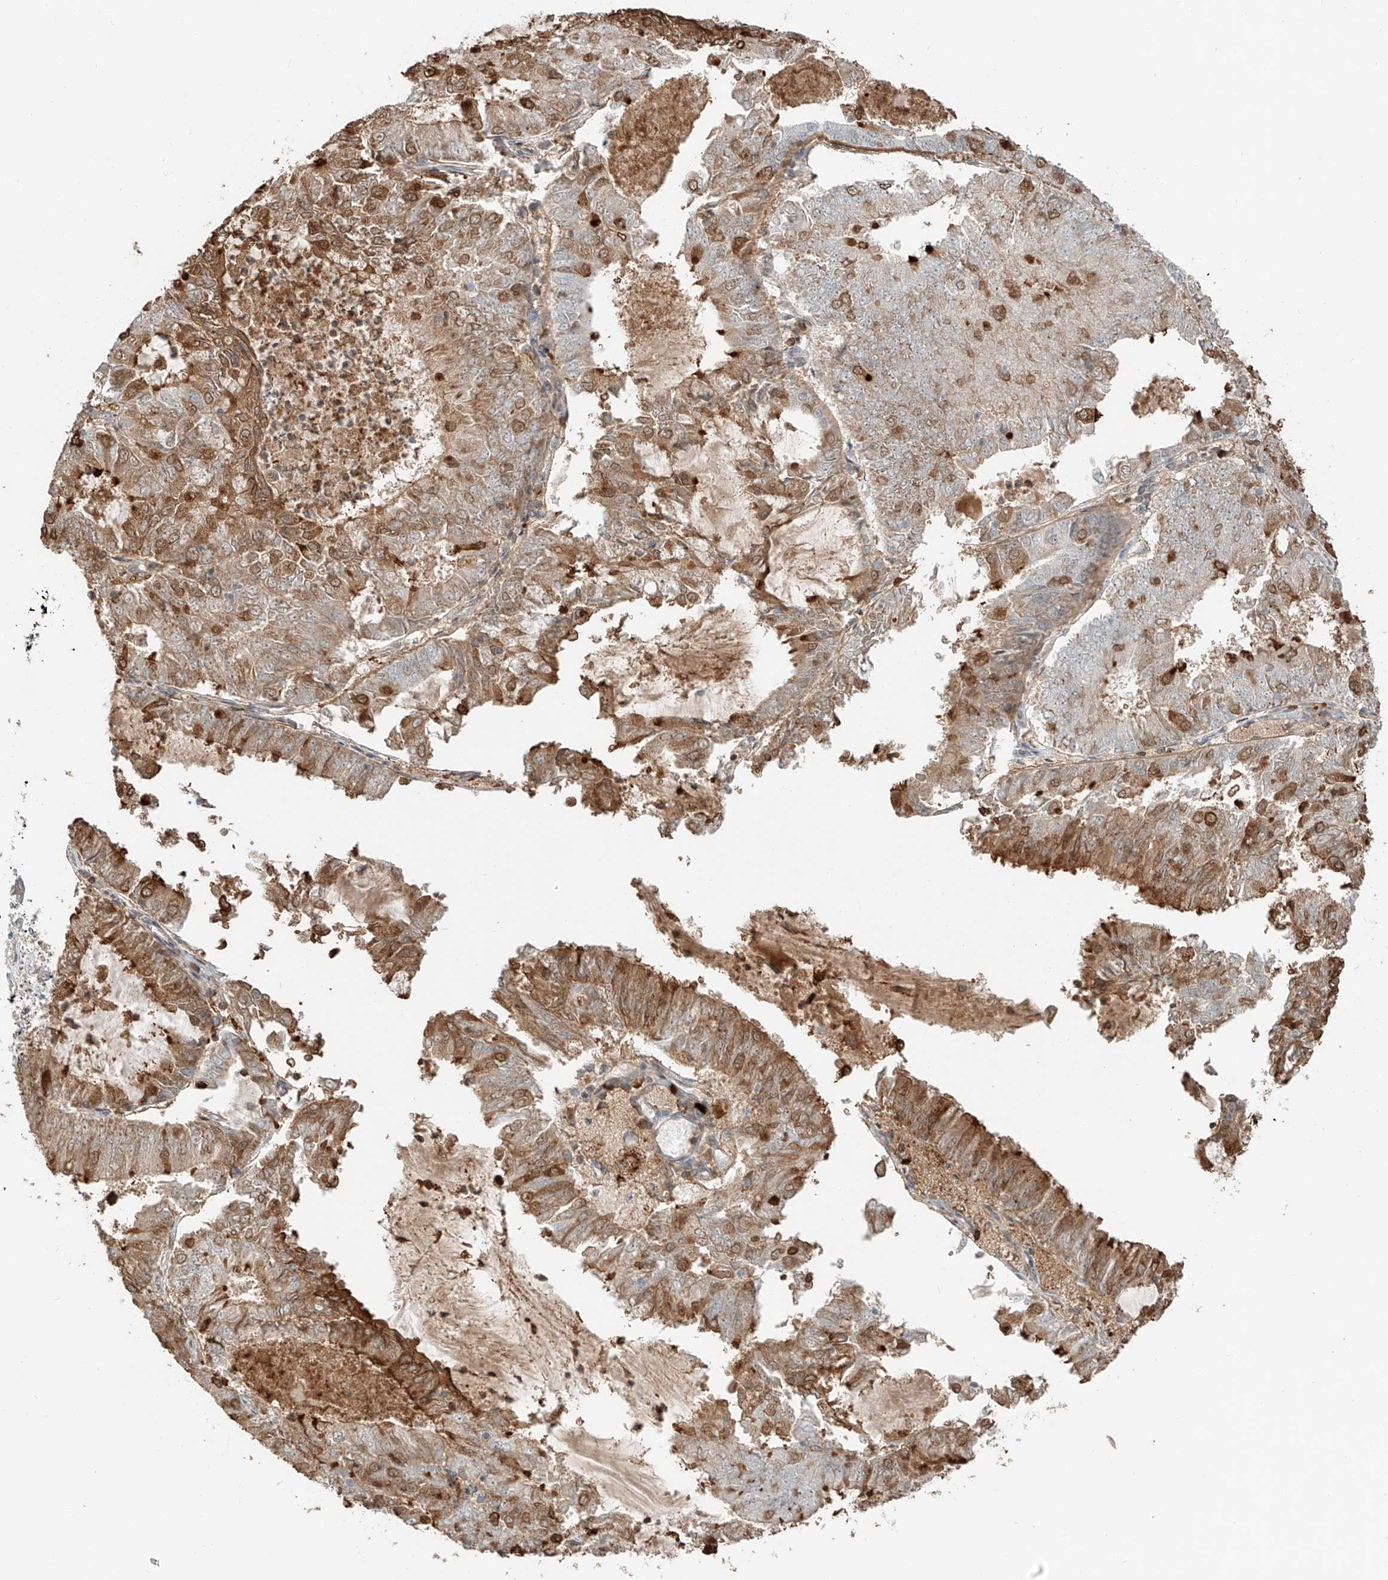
{"staining": {"intensity": "moderate", "quantity": "25%-75%", "location": "cytoplasmic/membranous,nuclear"}, "tissue": "endometrial cancer", "cell_type": "Tumor cells", "image_type": "cancer", "snomed": [{"axis": "morphology", "description": "Adenocarcinoma, NOS"}, {"axis": "topography", "description": "Endometrium"}], "caption": "Moderate cytoplasmic/membranous and nuclear expression is present in about 25%-75% of tumor cells in endometrial cancer (adenocarcinoma).", "gene": "CEP162", "patient": {"sex": "female", "age": 57}}